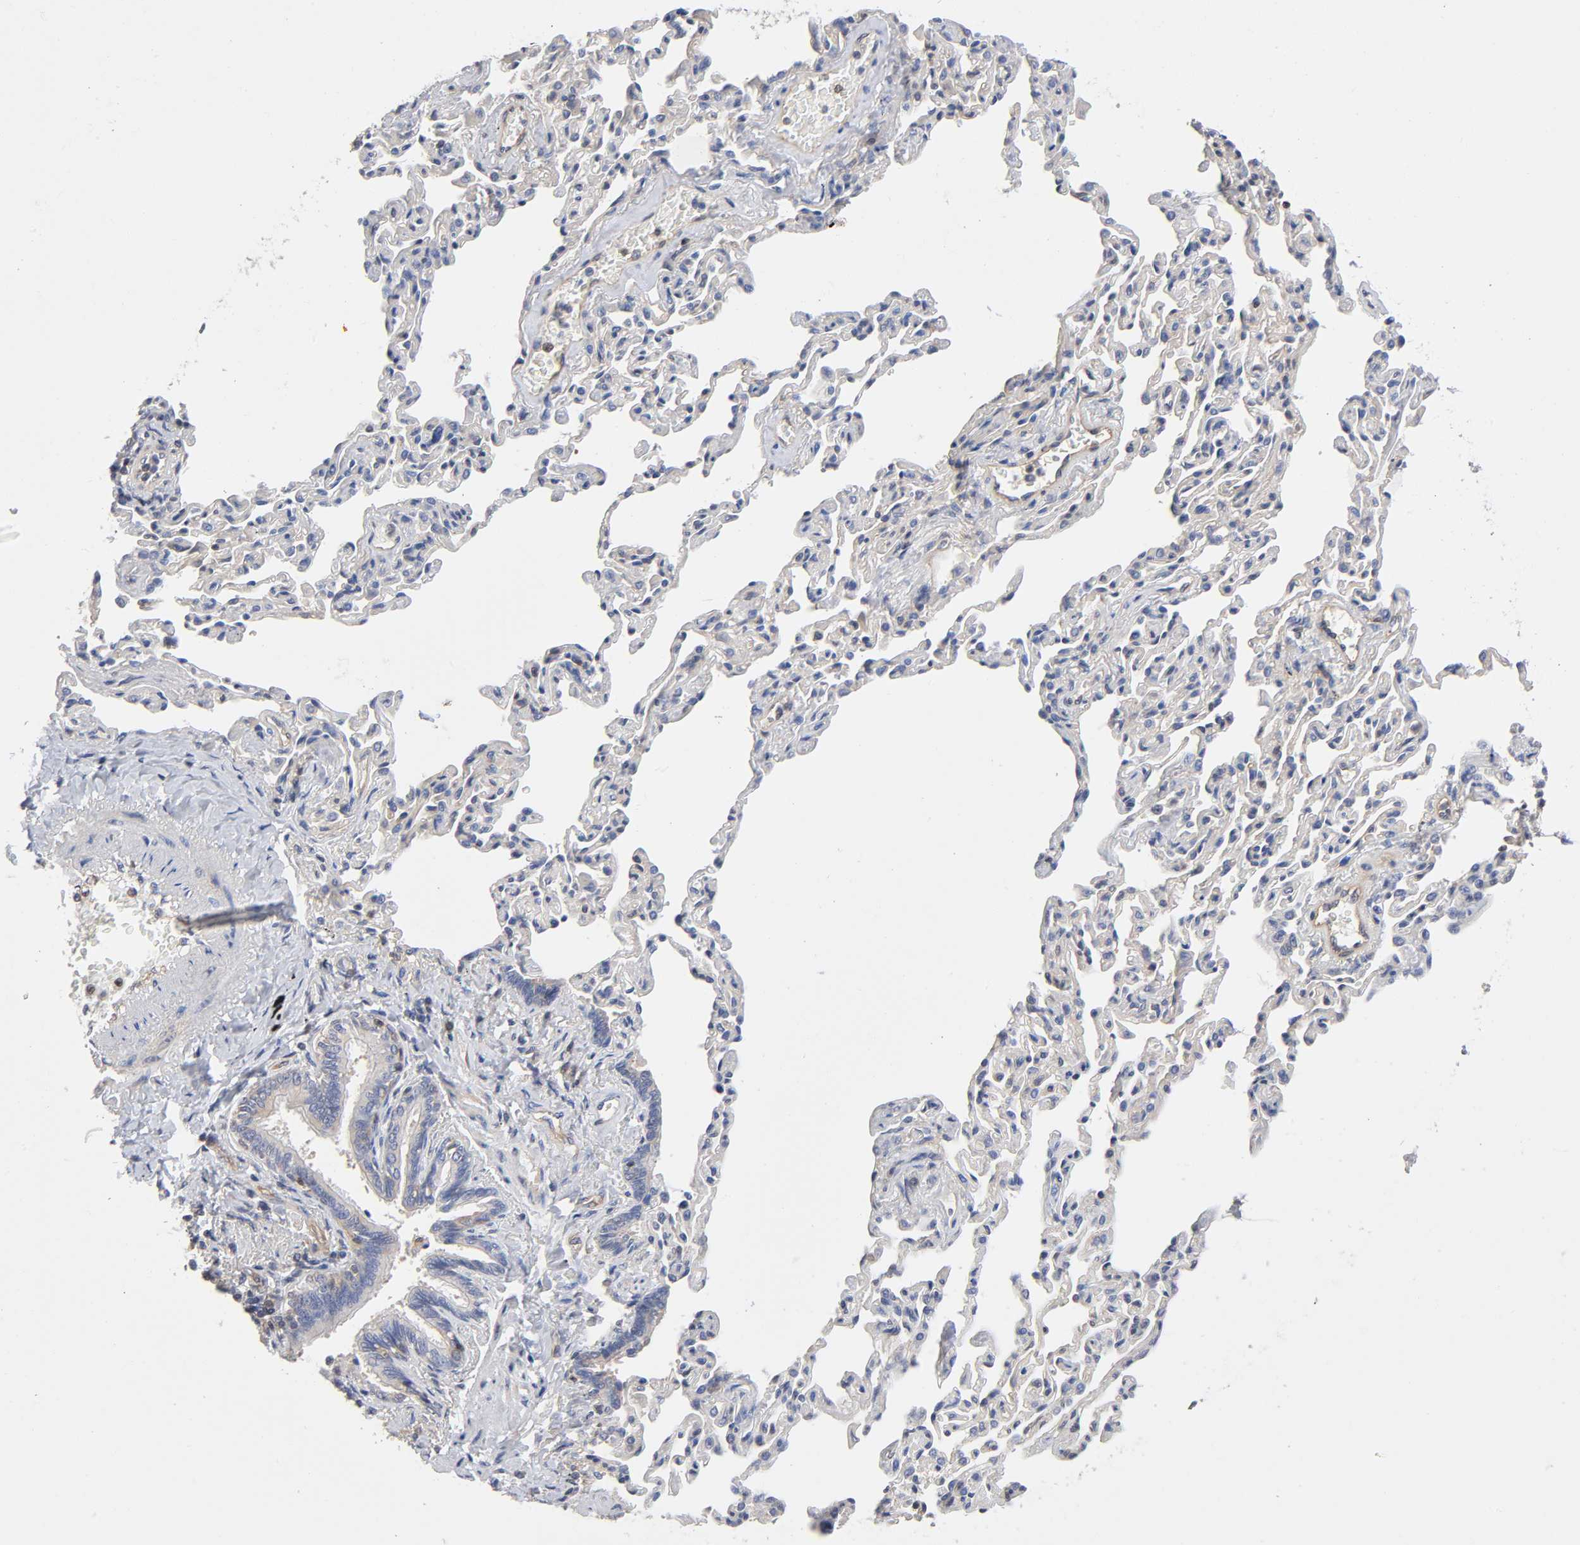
{"staining": {"intensity": "weak", "quantity": ">75%", "location": "cytoplasmic/membranous"}, "tissue": "bronchus", "cell_type": "Respiratory epithelial cells", "image_type": "normal", "snomed": [{"axis": "morphology", "description": "Normal tissue, NOS"}, {"axis": "topography", "description": "Lung"}], "caption": "Immunohistochemical staining of normal human bronchus demonstrates weak cytoplasmic/membranous protein expression in approximately >75% of respiratory epithelial cells. The staining is performed using DAB (3,3'-diaminobenzidine) brown chromogen to label protein expression. The nuclei are counter-stained blue using hematoxylin.", "gene": "STRN3", "patient": {"sex": "male", "age": 64}}